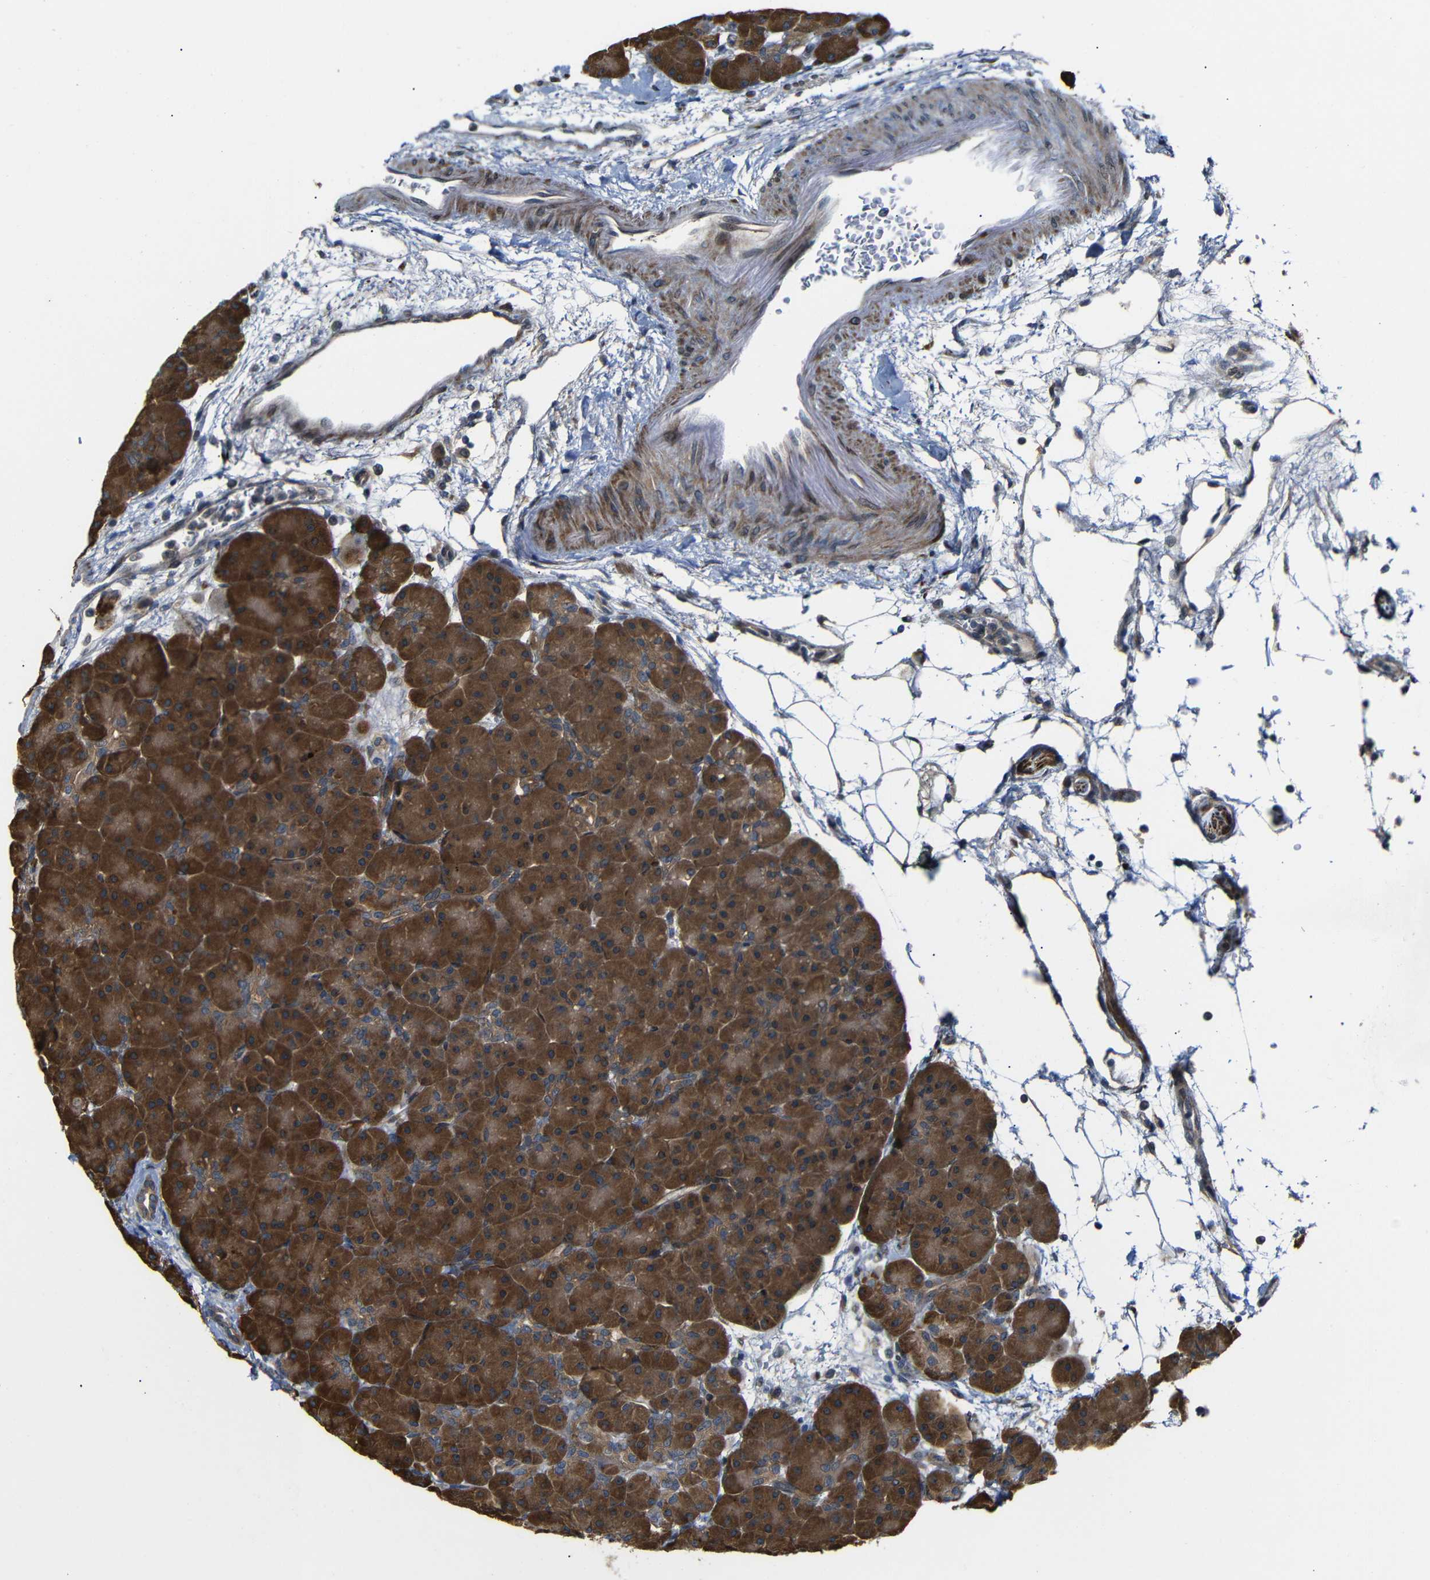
{"staining": {"intensity": "strong", "quantity": ">75%", "location": "cytoplasmic/membranous"}, "tissue": "pancreas", "cell_type": "Exocrine glandular cells", "image_type": "normal", "snomed": [{"axis": "morphology", "description": "Normal tissue, NOS"}, {"axis": "topography", "description": "Pancreas"}], "caption": "Immunohistochemical staining of unremarkable pancreas demonstrates strong cytoplasmic/membranous protein positivity in about >75% of exocrine glandular cells.", "gene": "P3H2", "patient": {"sex": "male", "age": 66}}